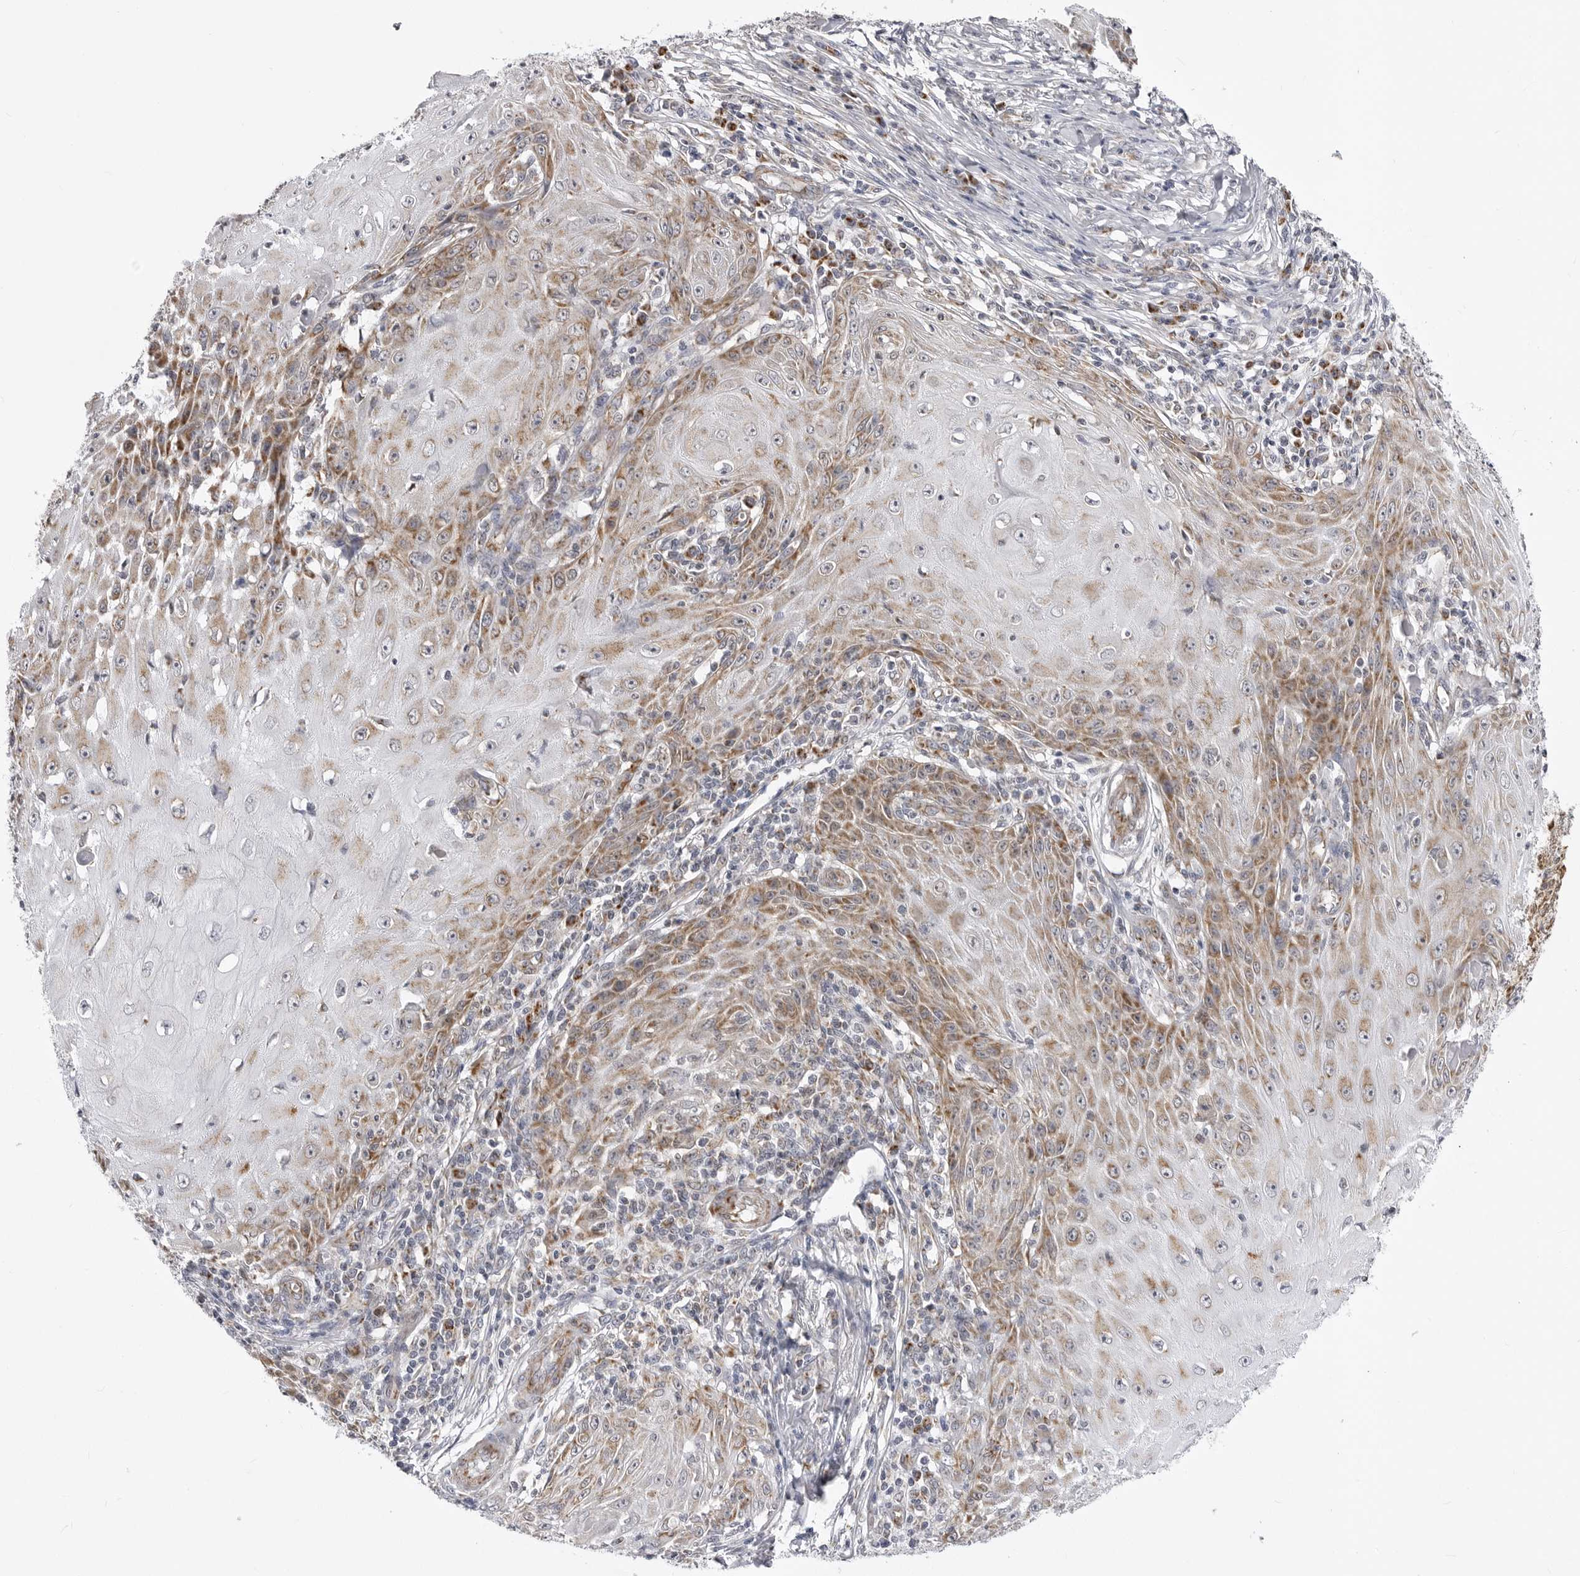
{"staining": {"intensity": "moderate", "quantity": ">75%", "location": "cytoplasmic/membranous"}, "tissue": "skin cancer", "cell_type": "Tumor cells", "image_type": "cancer", "snomed": [{"axis": "morphology", "description": "Squamous cell carcinoma, NOS"}, {"axis": "topography", "description": "Skin"}], "caption": "A histopathology image of human skin squamous cell carcinoma stained for a protein displays moderate cytoplasmic/membranous brown staining in tumor cells. Using DAB (3,3'-diaminobenzidine) (brown) and hematoxylin (blue) stains, captured at high magnification using brightfield microscopy.", "gene": "FH", "patient": {"sex": "female", "age": 73}}